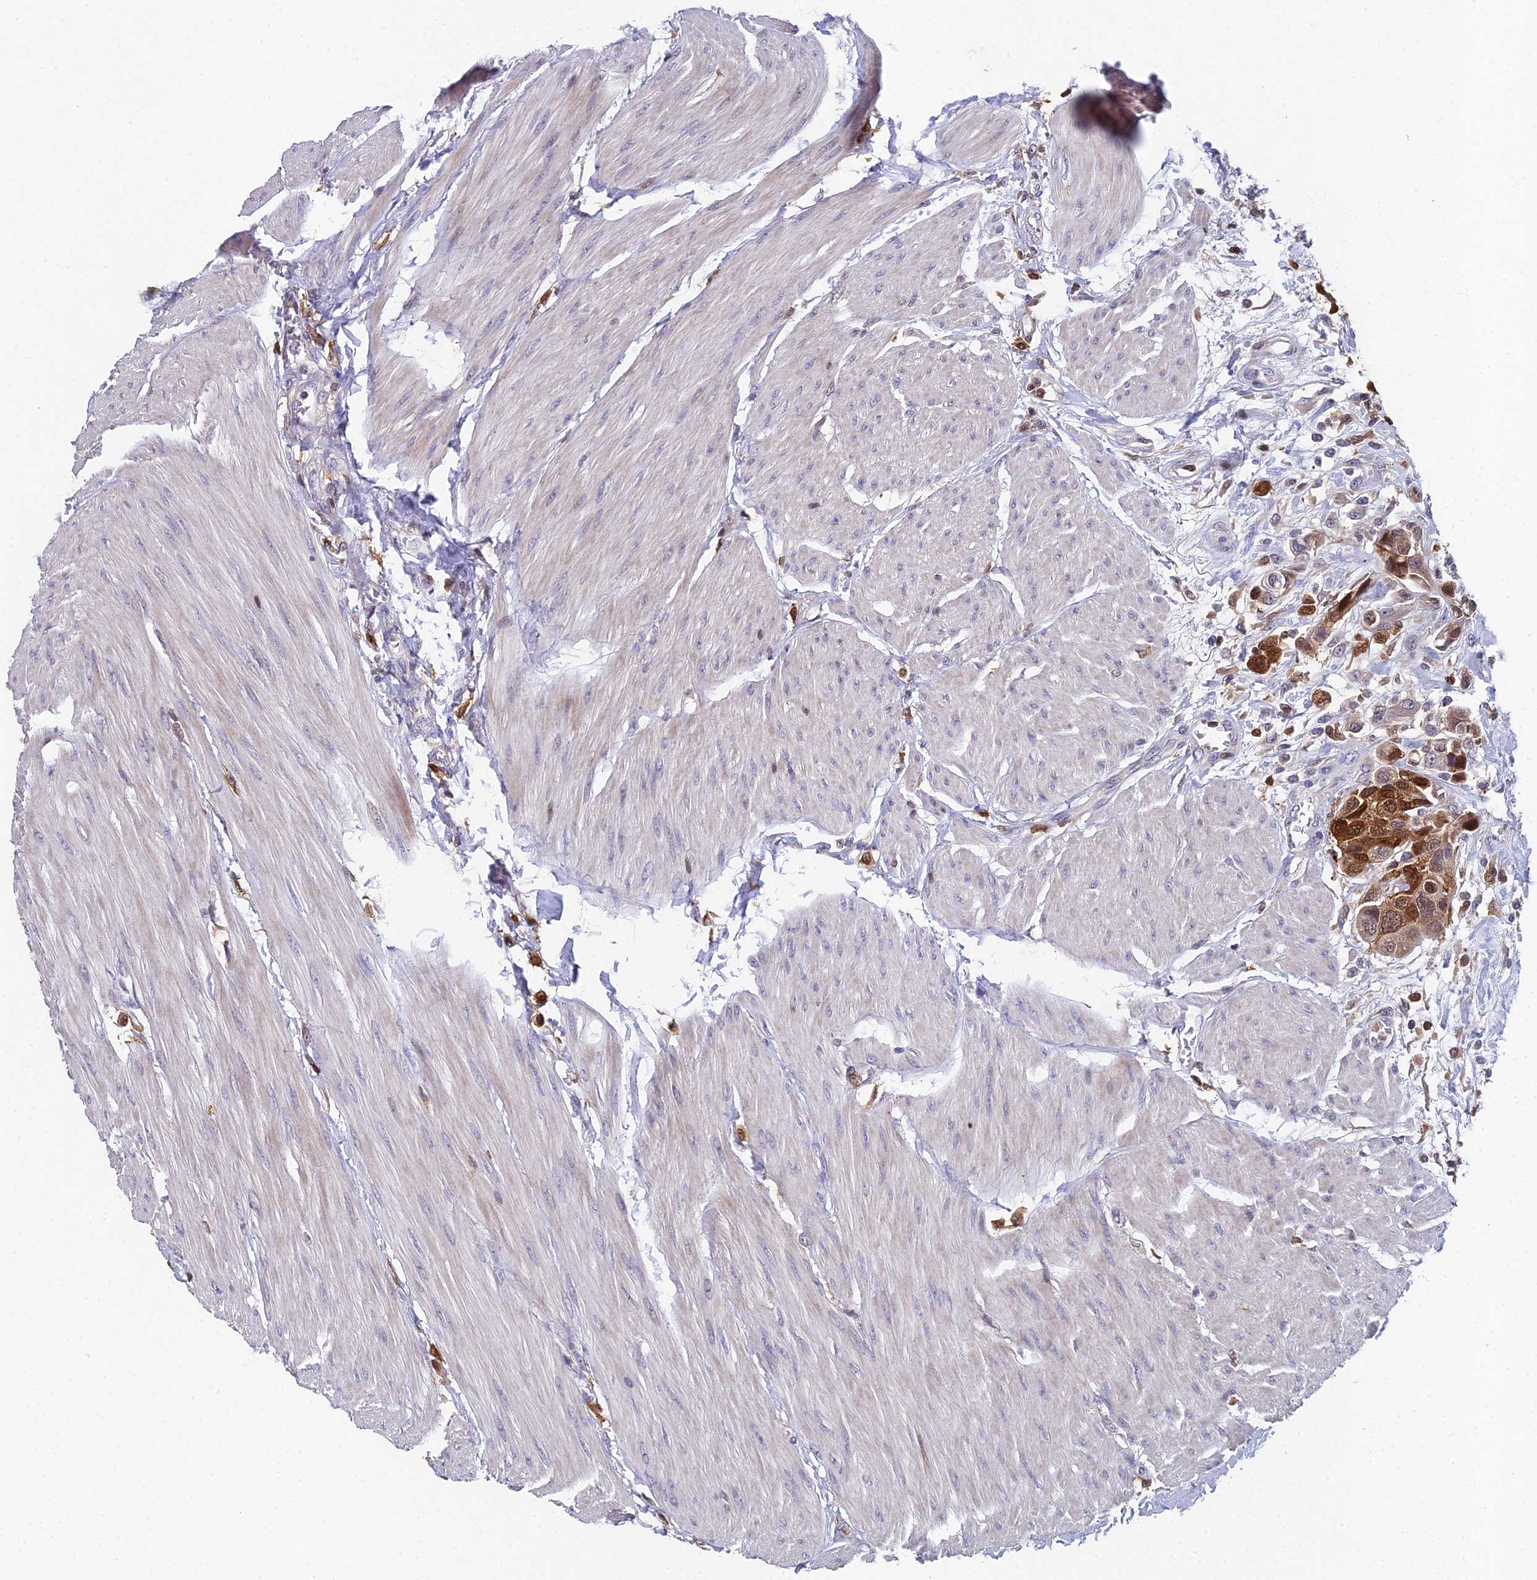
{"staining": {"intensity": "moderate", "quantity": ">75%", "location": "cytoplasmic/membranous,nuclear"}, "tissue": "urothelial cancer", "cell_type": "Tumor cells", "image_type": "cancer", "snomed": [{"axis": "morphology", "description": "Urothelial carcinoma, High grade"}, {"axis": "topography", "description": "Urinary bladder"}], "caption": "This is a micrograph of immunohistochemistry (IHC) staining of urothelial cancer, which shows moderate expression in the cytoplasmic/membranous and nuclear of tumor cells.", "gene": "GALK2", "patient": {"sex": "male", "age": 50}}